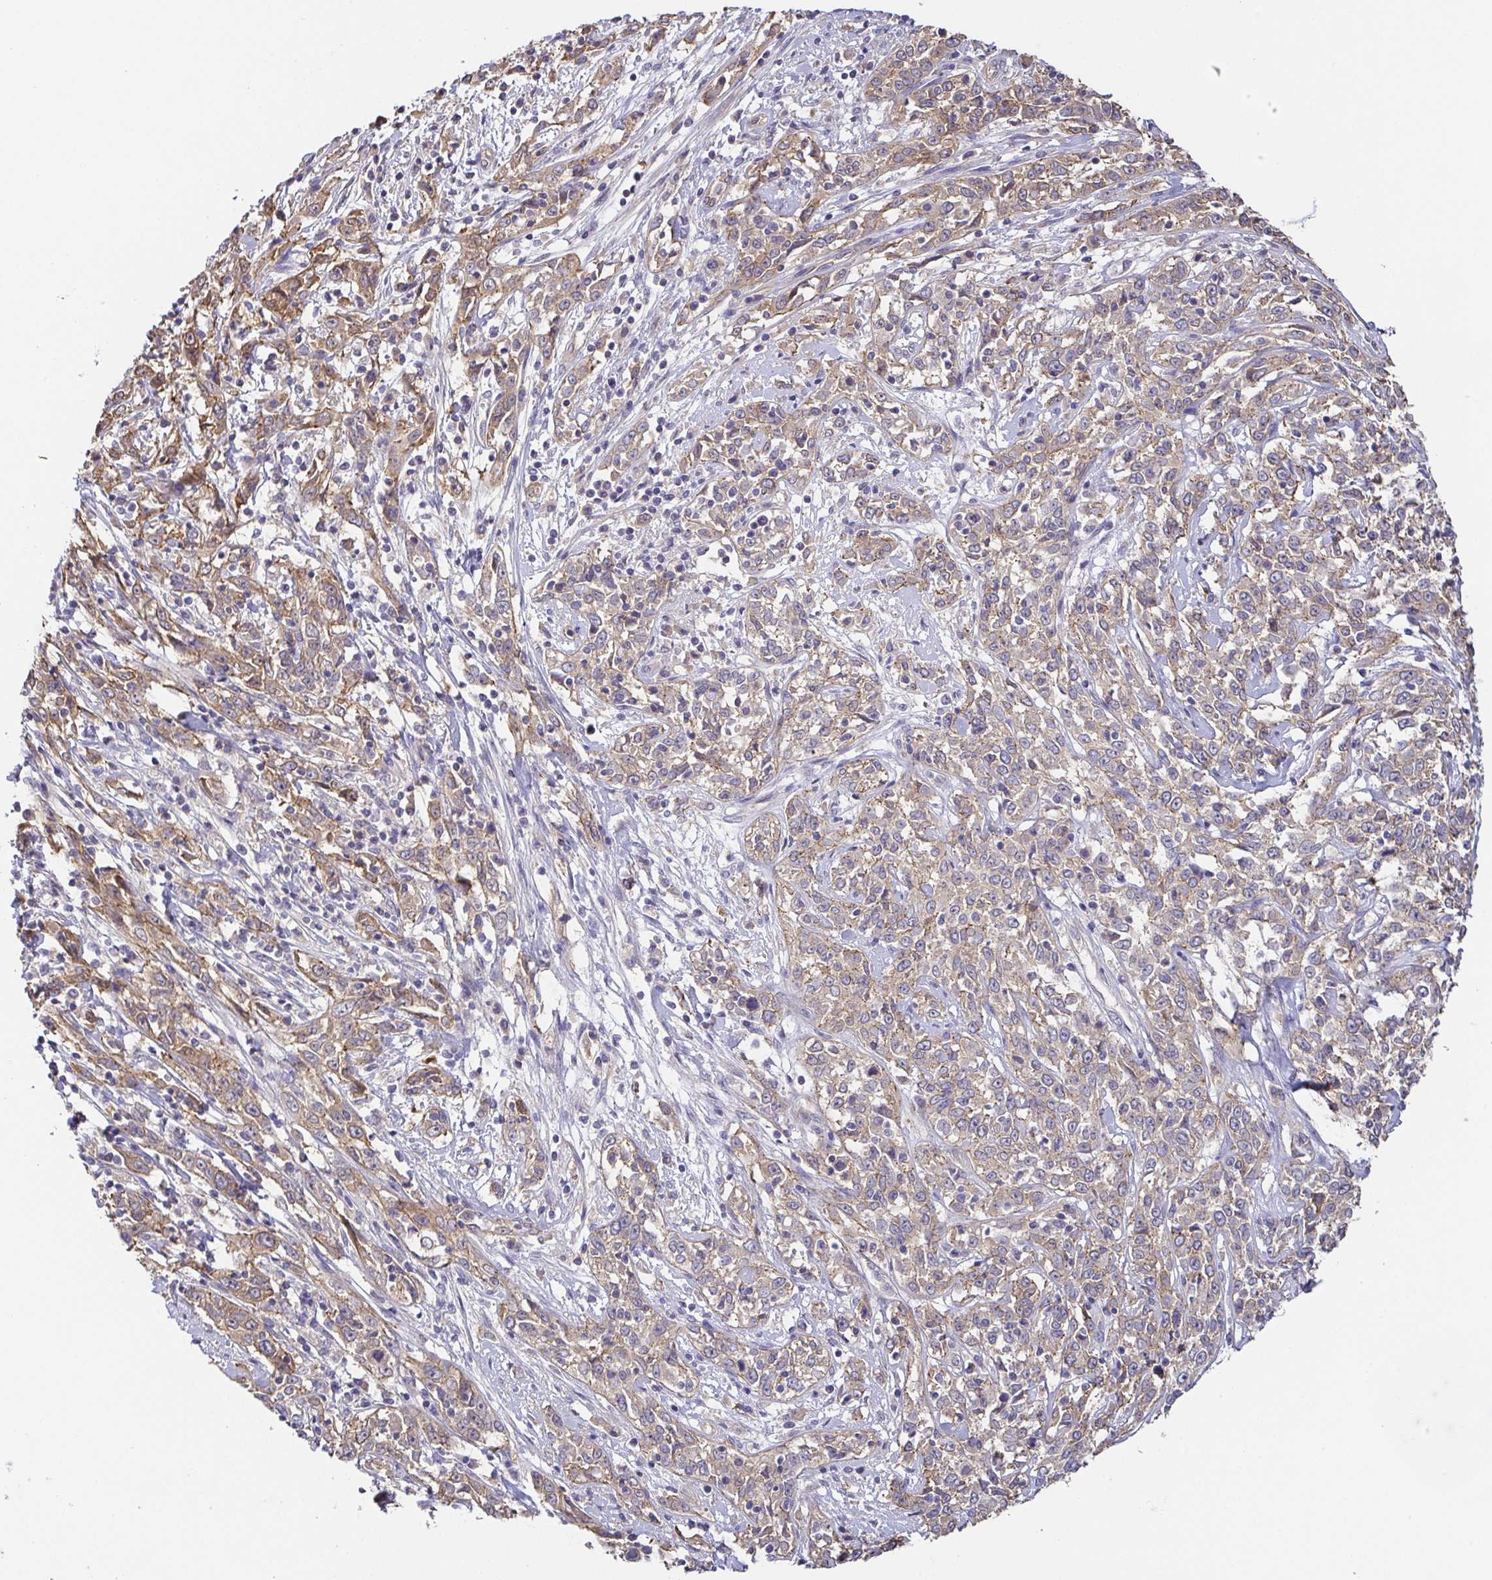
{"staining": {"intensity": "moderate", "quantity": ">75%", "location": "cytoplasmic/membranous"}, "tissue": "cervical cancer", "cell_type": "Tumor cells", "image_type": "cancer", "snomed": [{"axis": "morphology", "description": "Adenocarcinoma, NOS"}, {"axis": "topography", "description": "Cervix"}], "caption": "Tumor cells demonstrate moderate cytoplasmic/membranous staining in approximately >75% of cells in adenocarcinoma (cervical). (Stains: DAB (3,3'-diaminobenzidine) in brown, nuclei in blue, Microscopy: brightfield microscopy at high magnification).", "gene": "EIF3D", "patient": {"sex": "female", "age": 40}}